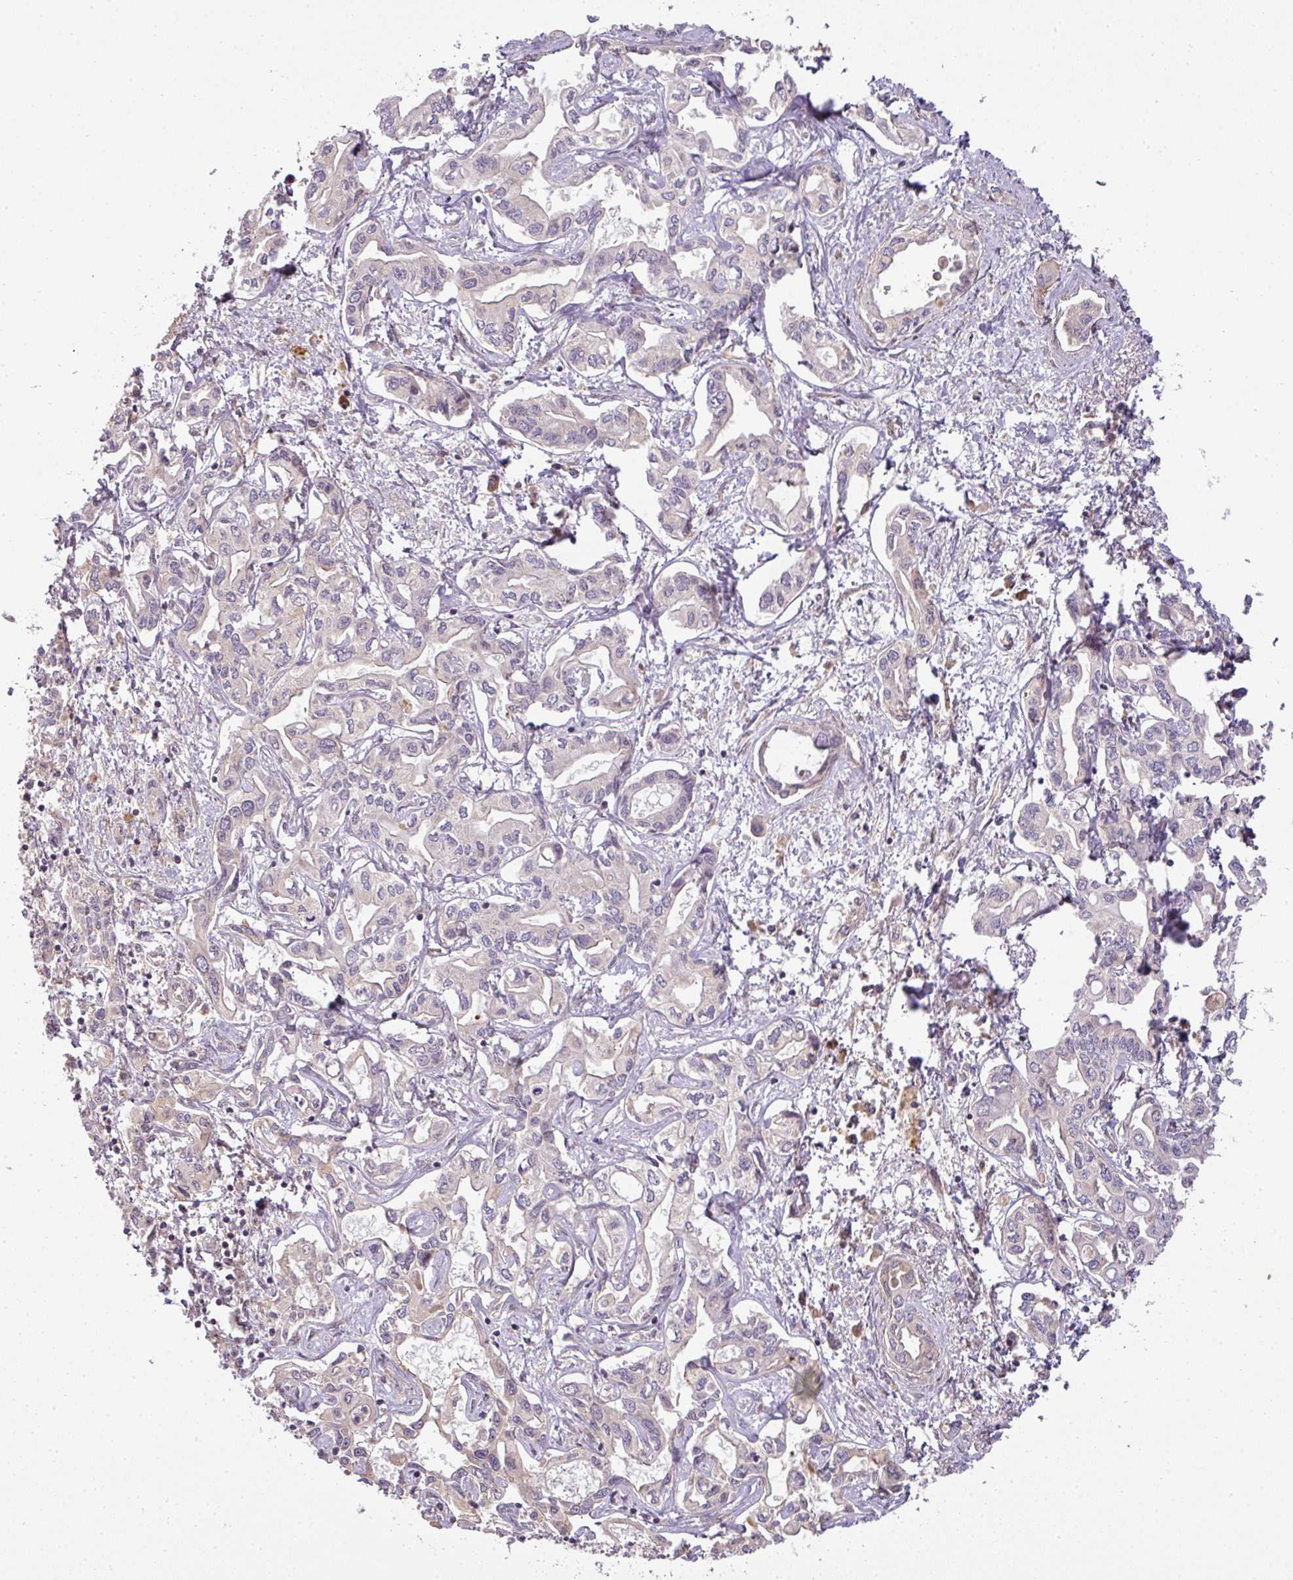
{"staining": {"intensity": "negative", "quantity": "none", "location": "none"}, "tissue": "liver cancer", "cell_type": "Tumor cells", "image_type": "cancer", "snomed": [{"axis": "morphology", "description": "Cholangiocarcinoma"}, {"axis": "topography", "description": "Liver"}], "caption": "Liver cholangiocarcinoma was stained to show a protein in brown. There is no significant expression in tumor cells.", "gene": "TCL1B", "patient": {"sex": "female", "age": 64}}